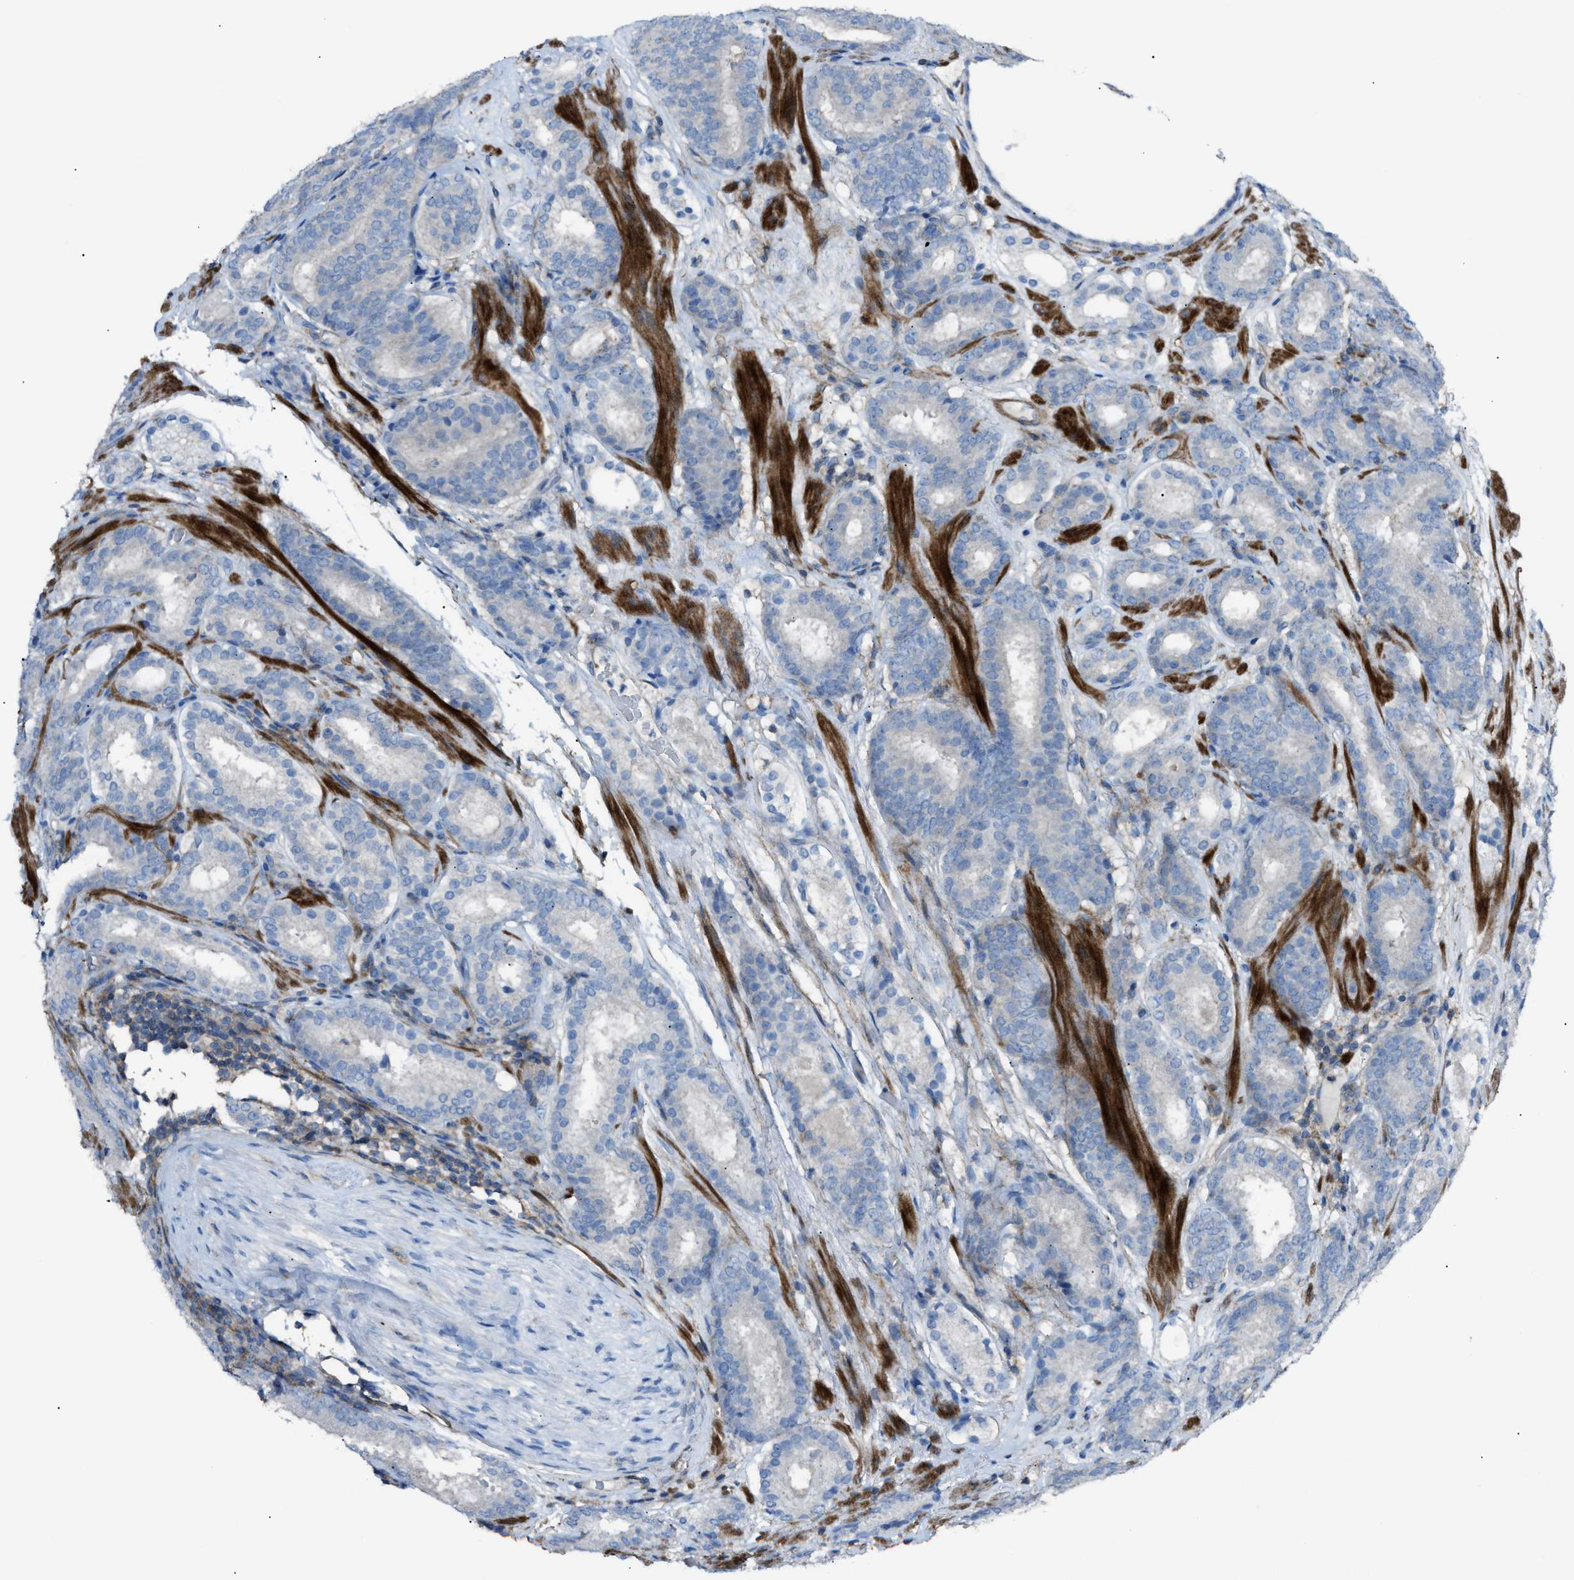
{"staining": {"intensity": "negative", "quantity": "none", "location": "none"}, "tissue": "prostate cancer", "cell_type": "Tumor cells", "image_type": "cancer", "snomed": [{"axis": "morphology", "description": "Adenocarcinoma, Low grade"}, {"axis": "topography", "description": "Prostate"}], "caption": "IHC of human prostate low-grade adenocarcinoma exhibits no positivity in tumor cells.", "gene": "NCK2", "patient": {"sex": "male", "age": 69}}